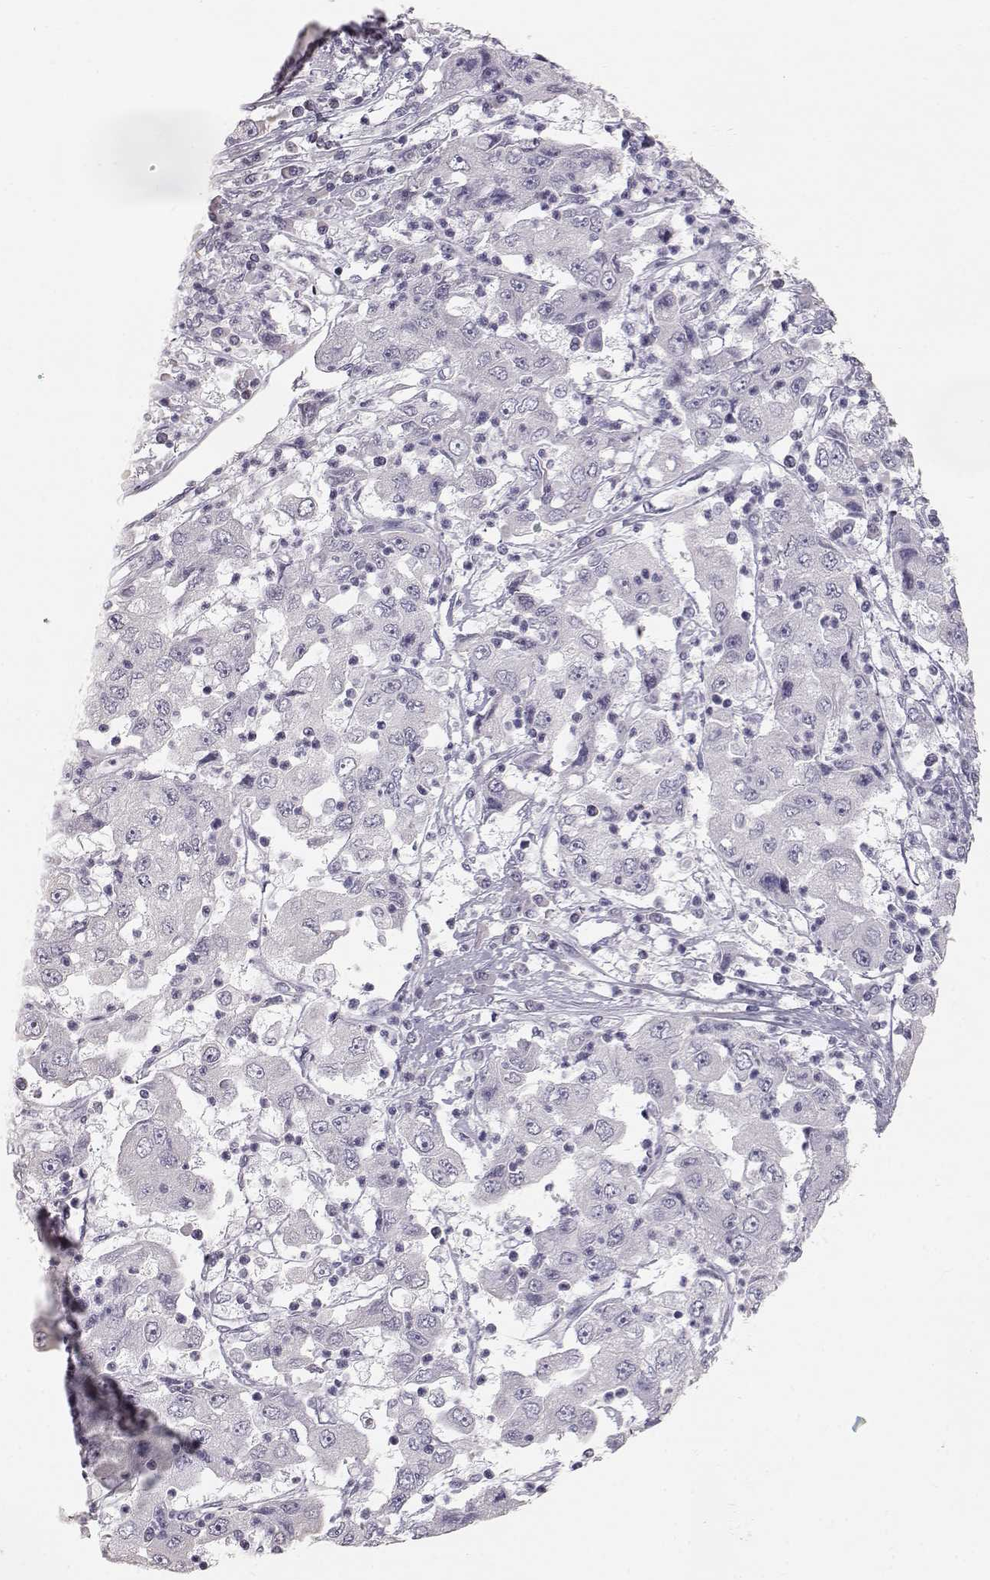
{"staining": {"intensity": "negative", "quantity": "none", "location": "none"}, "tissue": "cervical cancer", "cell_type": "Tumor cells", "image_type": "cancer", "snomed": [{"axis": "morphology", "description": "Squamous cell carcinoma, NOS"}, {"axis": "topography", "description": "Cervix"}], "caption": "This is a histopathology image of immunohistochemistry staining of cervical squamous cell carcinoma, which shows no staining in tumor cells.", "gene": "KRT33A", "patient": {"sex": "female", "age": 36}}